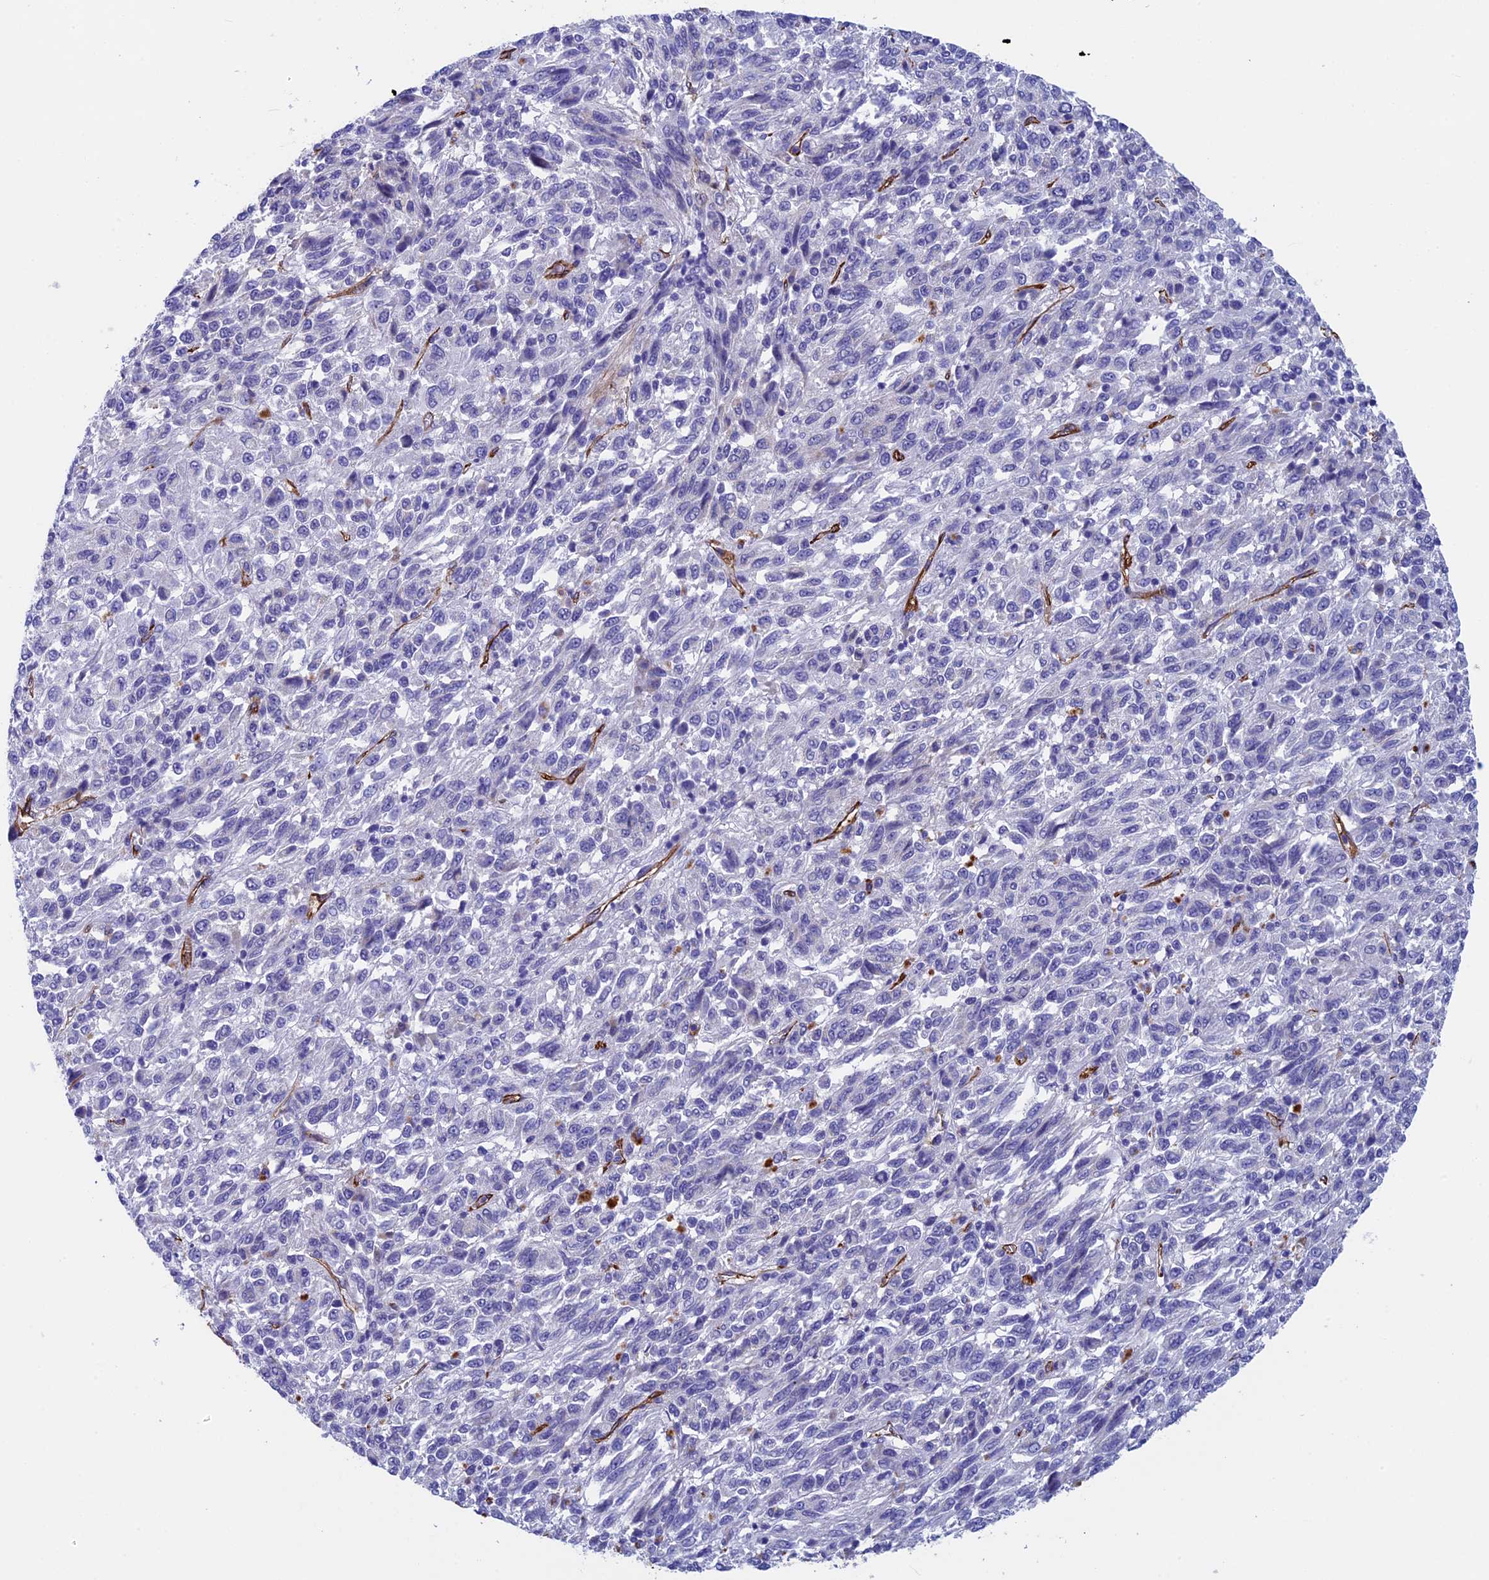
{"staining": {"intensity": "negative", "quantity": "none", "location": "none"}, "tissue": "melanoma", "cell_type": "Tumor cells", "image_type": "cancer", "snomed": [{"axis": "morphology", "description": "Malignant melanoma, Metastatic site"}, {"axis": "topography", "description": "Lung"}], "caption": "Immunohistochemistry (IHC) image of neoplastic tissue: melanoma stained with DAB shows no significant protein expression in tumor cells.", "gene": "INSYN1", "patient": {"sex": "male", "age": 64}}